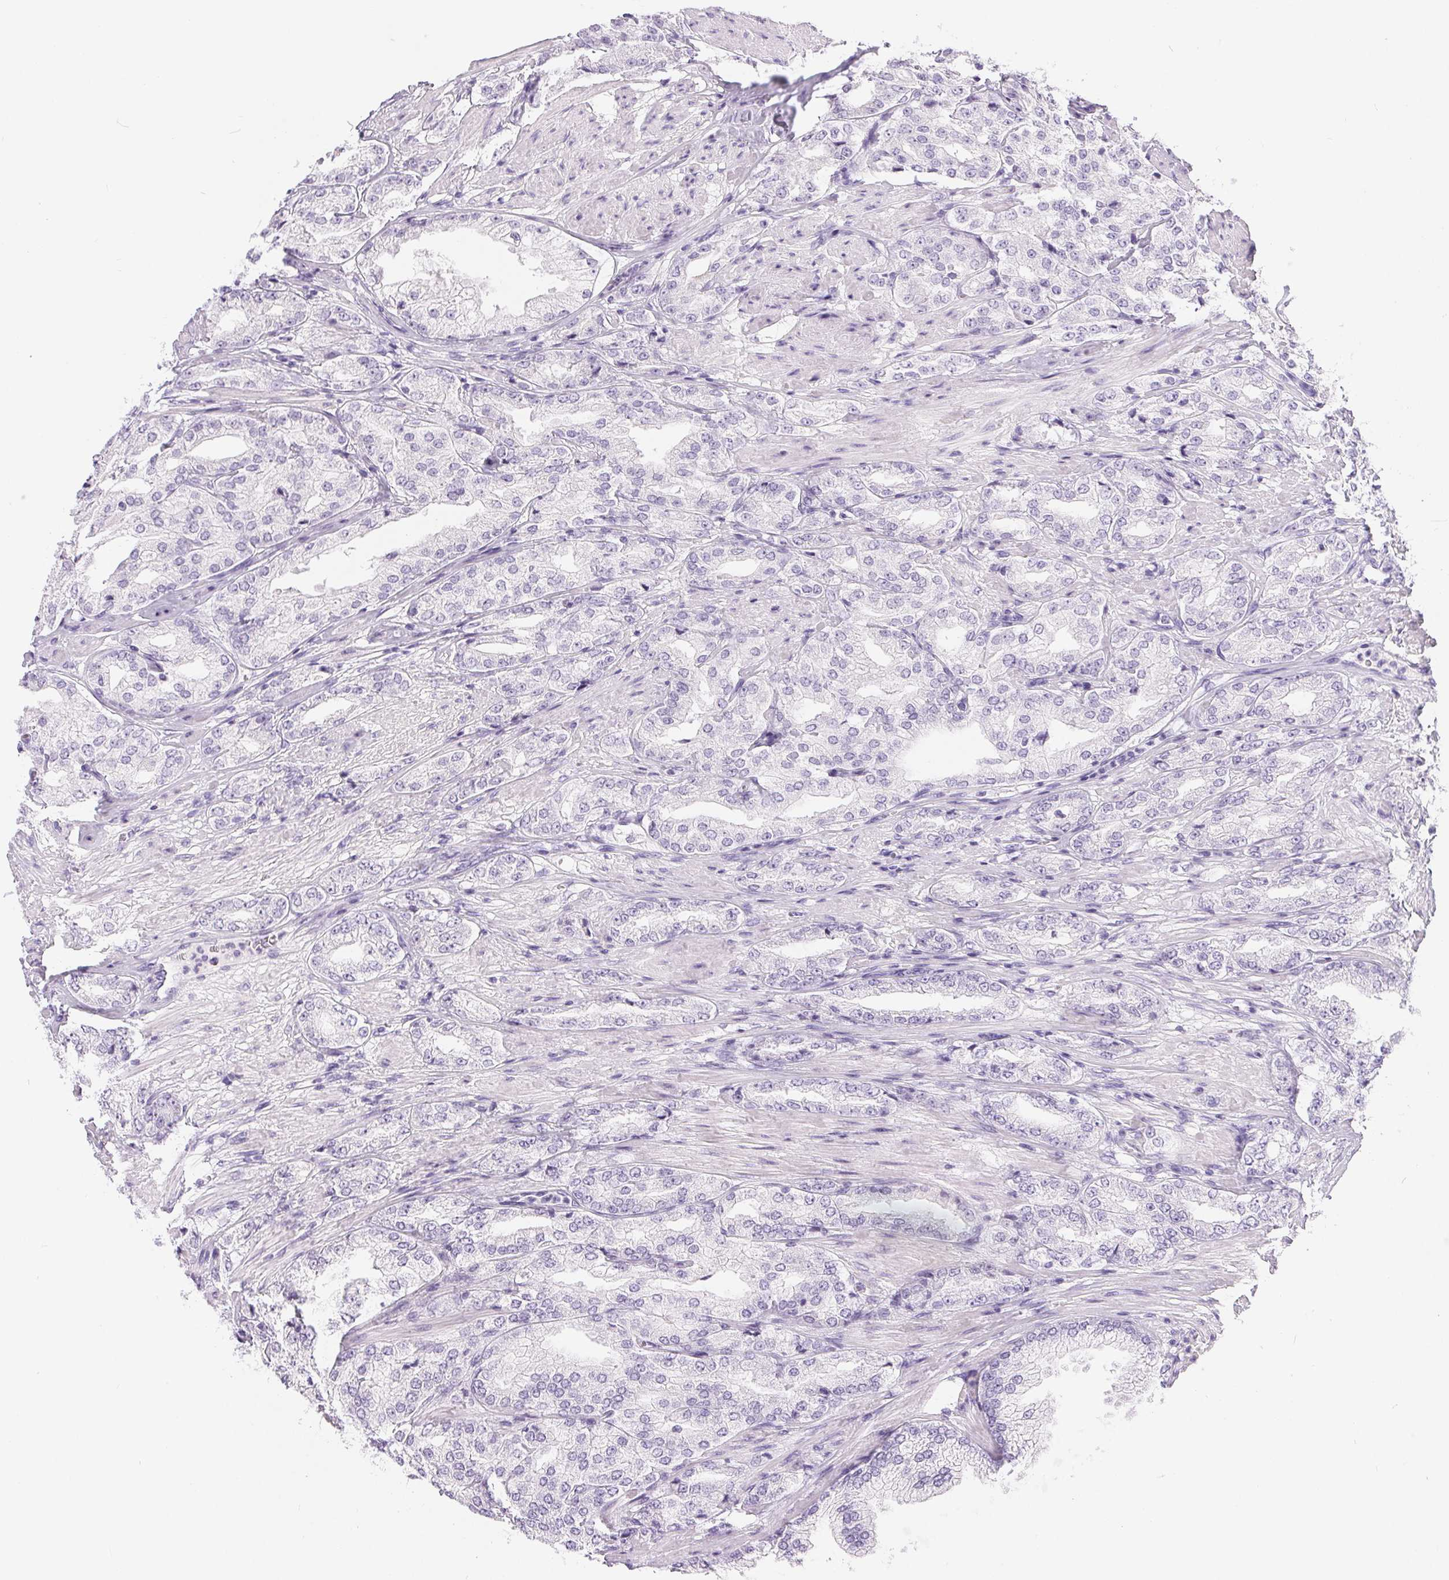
{"staining": {"intensity": "negative", "quantity": "none", "location": "none"}, "tissue": "prostate cancer", "cell_type": "Tumor cells", "image_type": "cancer", "snomed": [{"axis": "morphology", "description": "Adenocarcinoma, High grade"}, {"axis": "topography", "description": "Prostate"}], "caption": "This is a micrograph of IHC staining of prostate high-grade adenocarcinoma, which shows no positivity in tumor cells.", "gene": "XDH", "patient": {"sex": "male", "age": 68}}